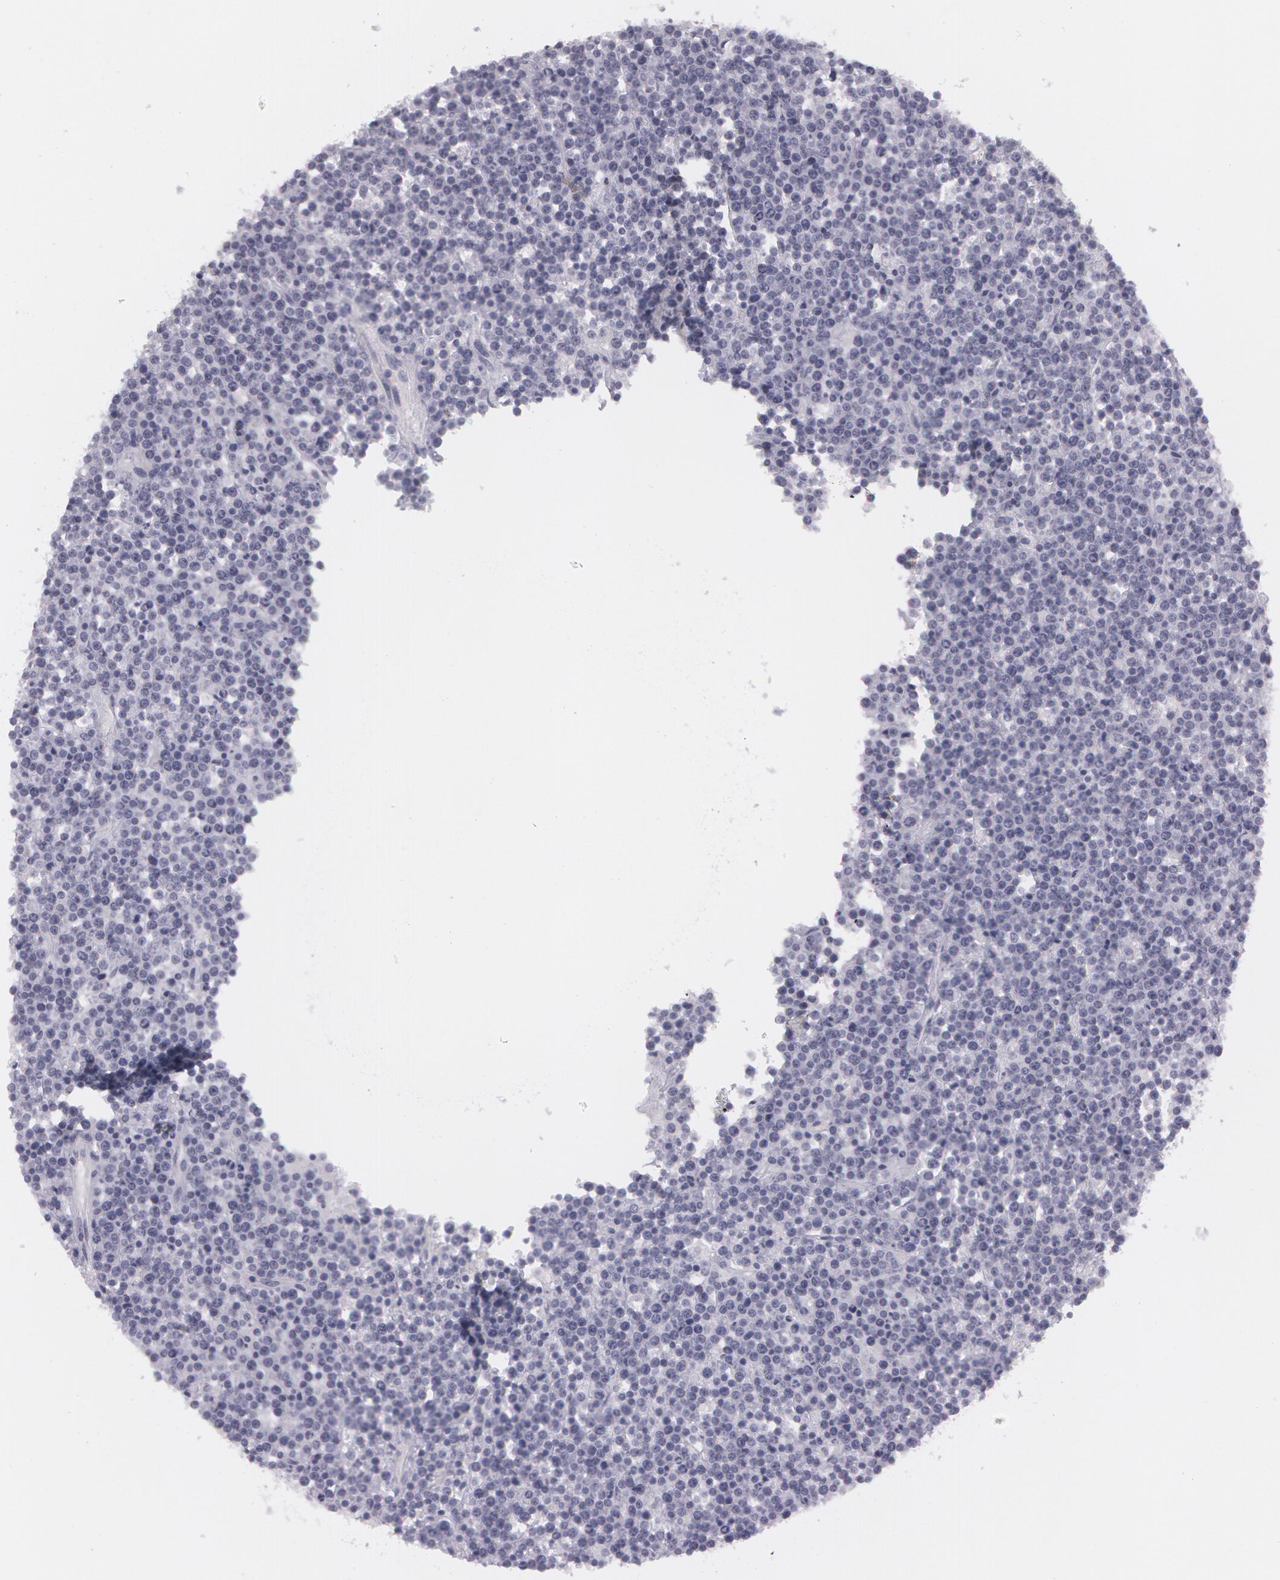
{"staining": {"intensity": "negative", "quantity": "none", "location": "none"}, "tissue": "lymphoma", "cell_type": "Tumor cells", "image_type": "cancer", "snomed": [{"axis": "morphology", "description": "Malignant lymphoma, non-Hodgkin's type, High grade"}, {"axis": "topography", "description": "Ovary"}], "caption": "Tumor cells show no significant protein expression in lymphoma.", "gene": "IL1RN", "patient": {"sex": "female", "age": 56}}